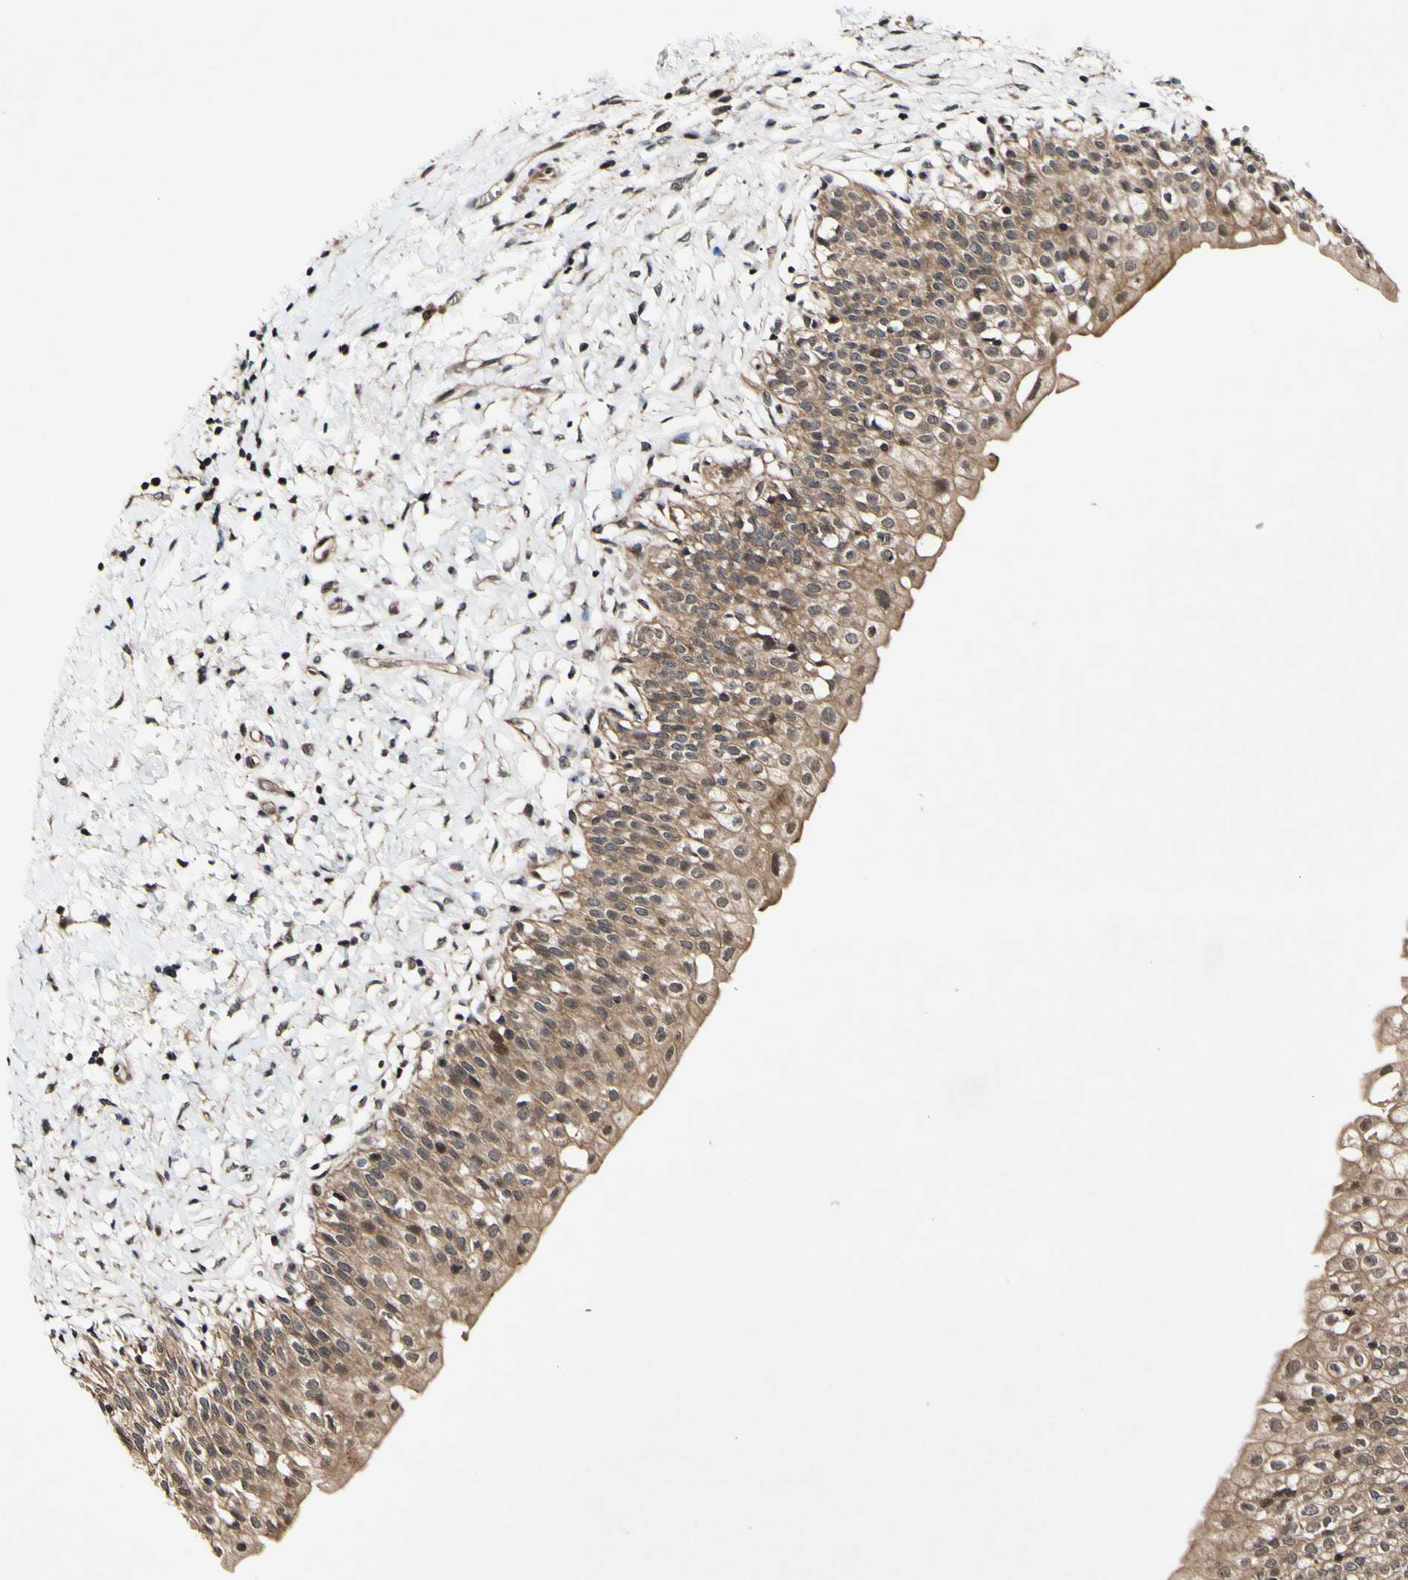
{"staining": {"intensity": "moderate", "quantity": ">75%", "location": "cytoplasmic/membranous,nuclear"}, "tissue": "urinary bladder", "cell_type": "Urothelial cells", "image_type": "normal", "snomed": [{"axis": "morphology", "description": "Normal tissue, NOS"}, {"axis": "topography", "description": "Urinary bladder"}], "caption": "Immunohistochemistry micrograph of benign urinary bladder: human urinary bladder stained using immunohistochemistry (IHC) displays medium levels of moderate protein expression localized specifically in the cytoplasmic/membranous,nuclear of urothelial cells, appearing as a cytoplasmic/membranous,nuclear brown color.", "gene": "CSNK1E", "patient": {"sex": "male", "age": 55}}